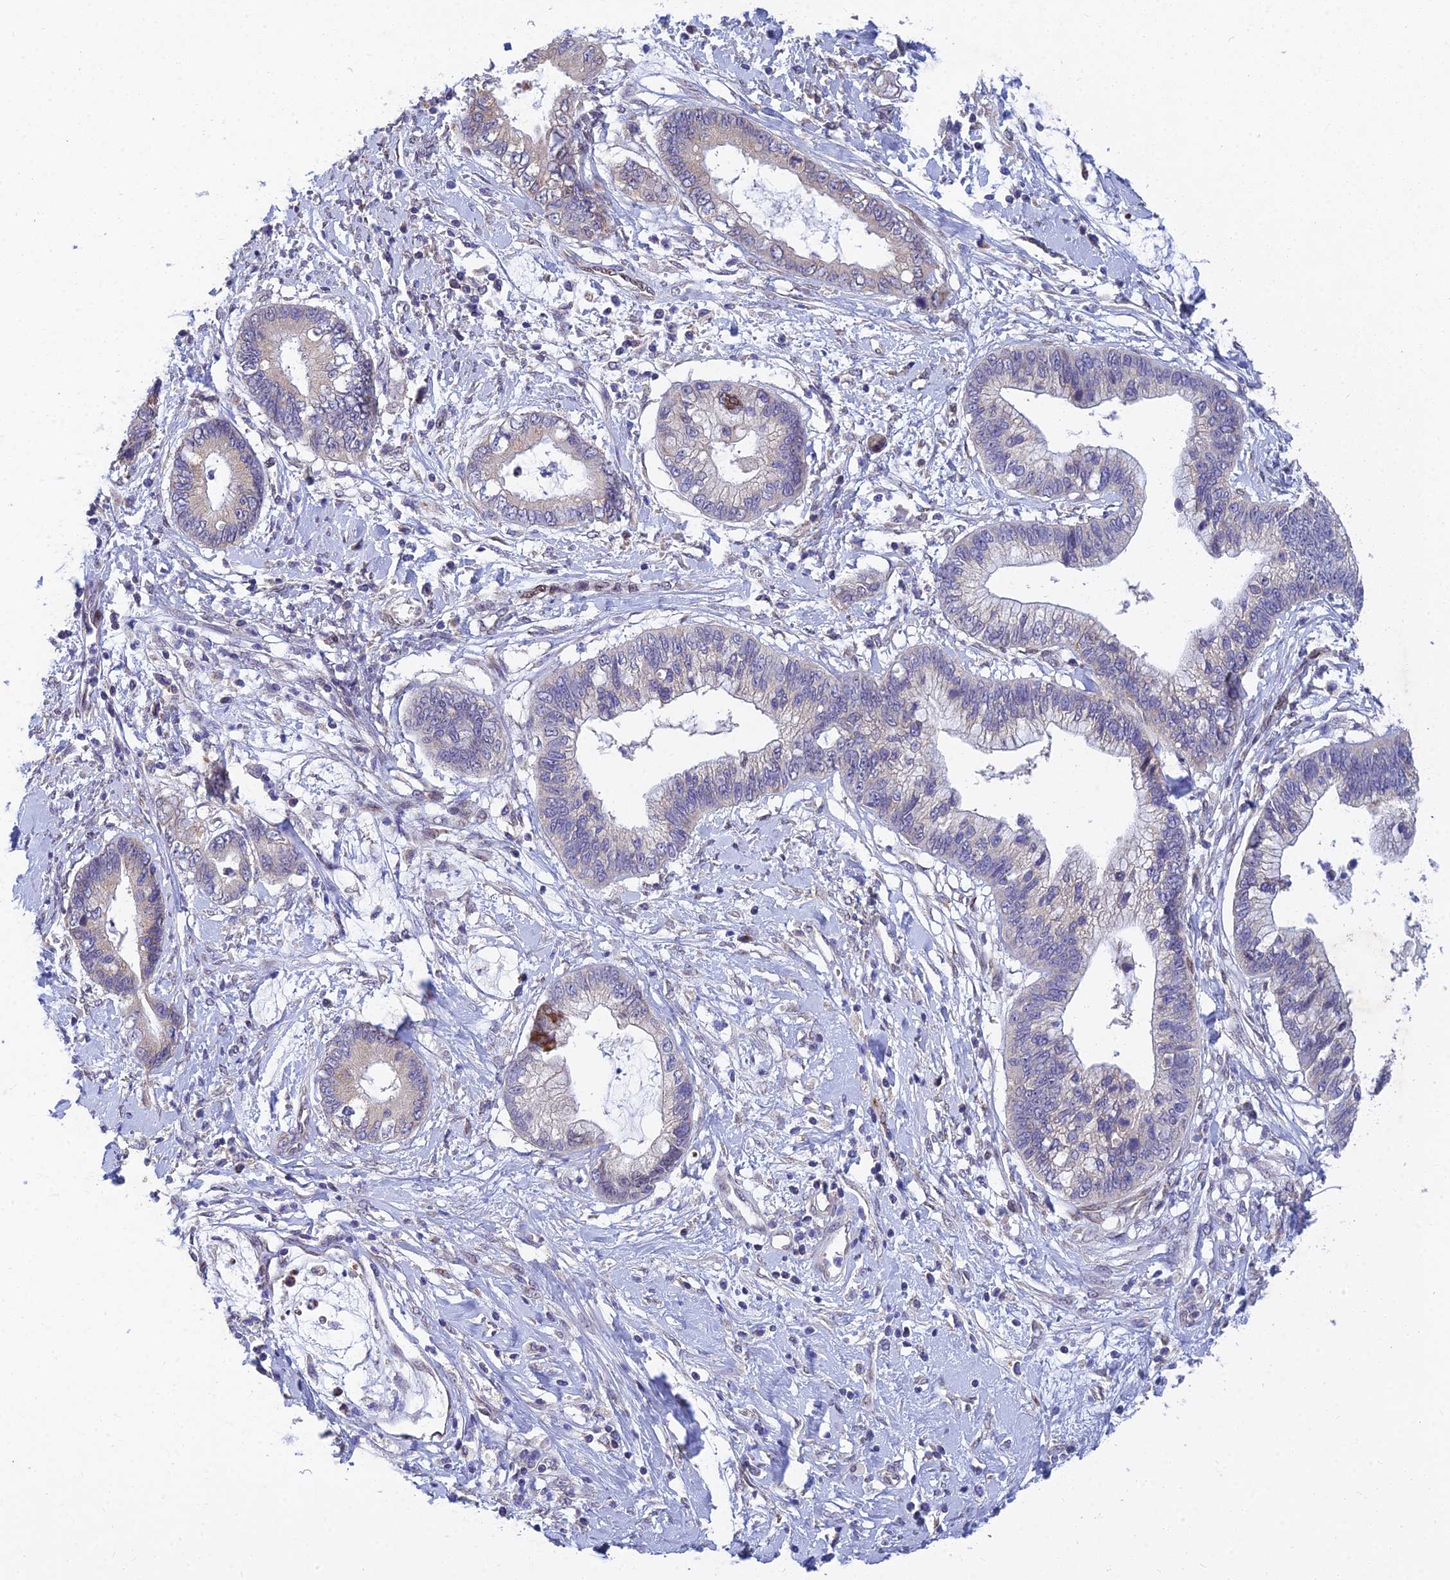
{"staining": {"intensity": "negative", "quantity": "none", "location": "none"}, "tissue": "cervical cancer", "cell_type": "Tumor cells", "image_type": "cancer", "snomed": [{"axis": "morphology", "description": "Adenocarcinoma, NOS"}, {"axis": "topography", "description": "Cervix"}], "caption": "DAB (3,3'-diaminobenzidine) immunohistochemical staining of adenocarcinoma (cervical) demonstrates no significant staining in tumor cells. (DAB immunohistochemistry (IHC), high magnification).", "gene": "MGAT2", "patient": {"sex": "female", "age": 44}}